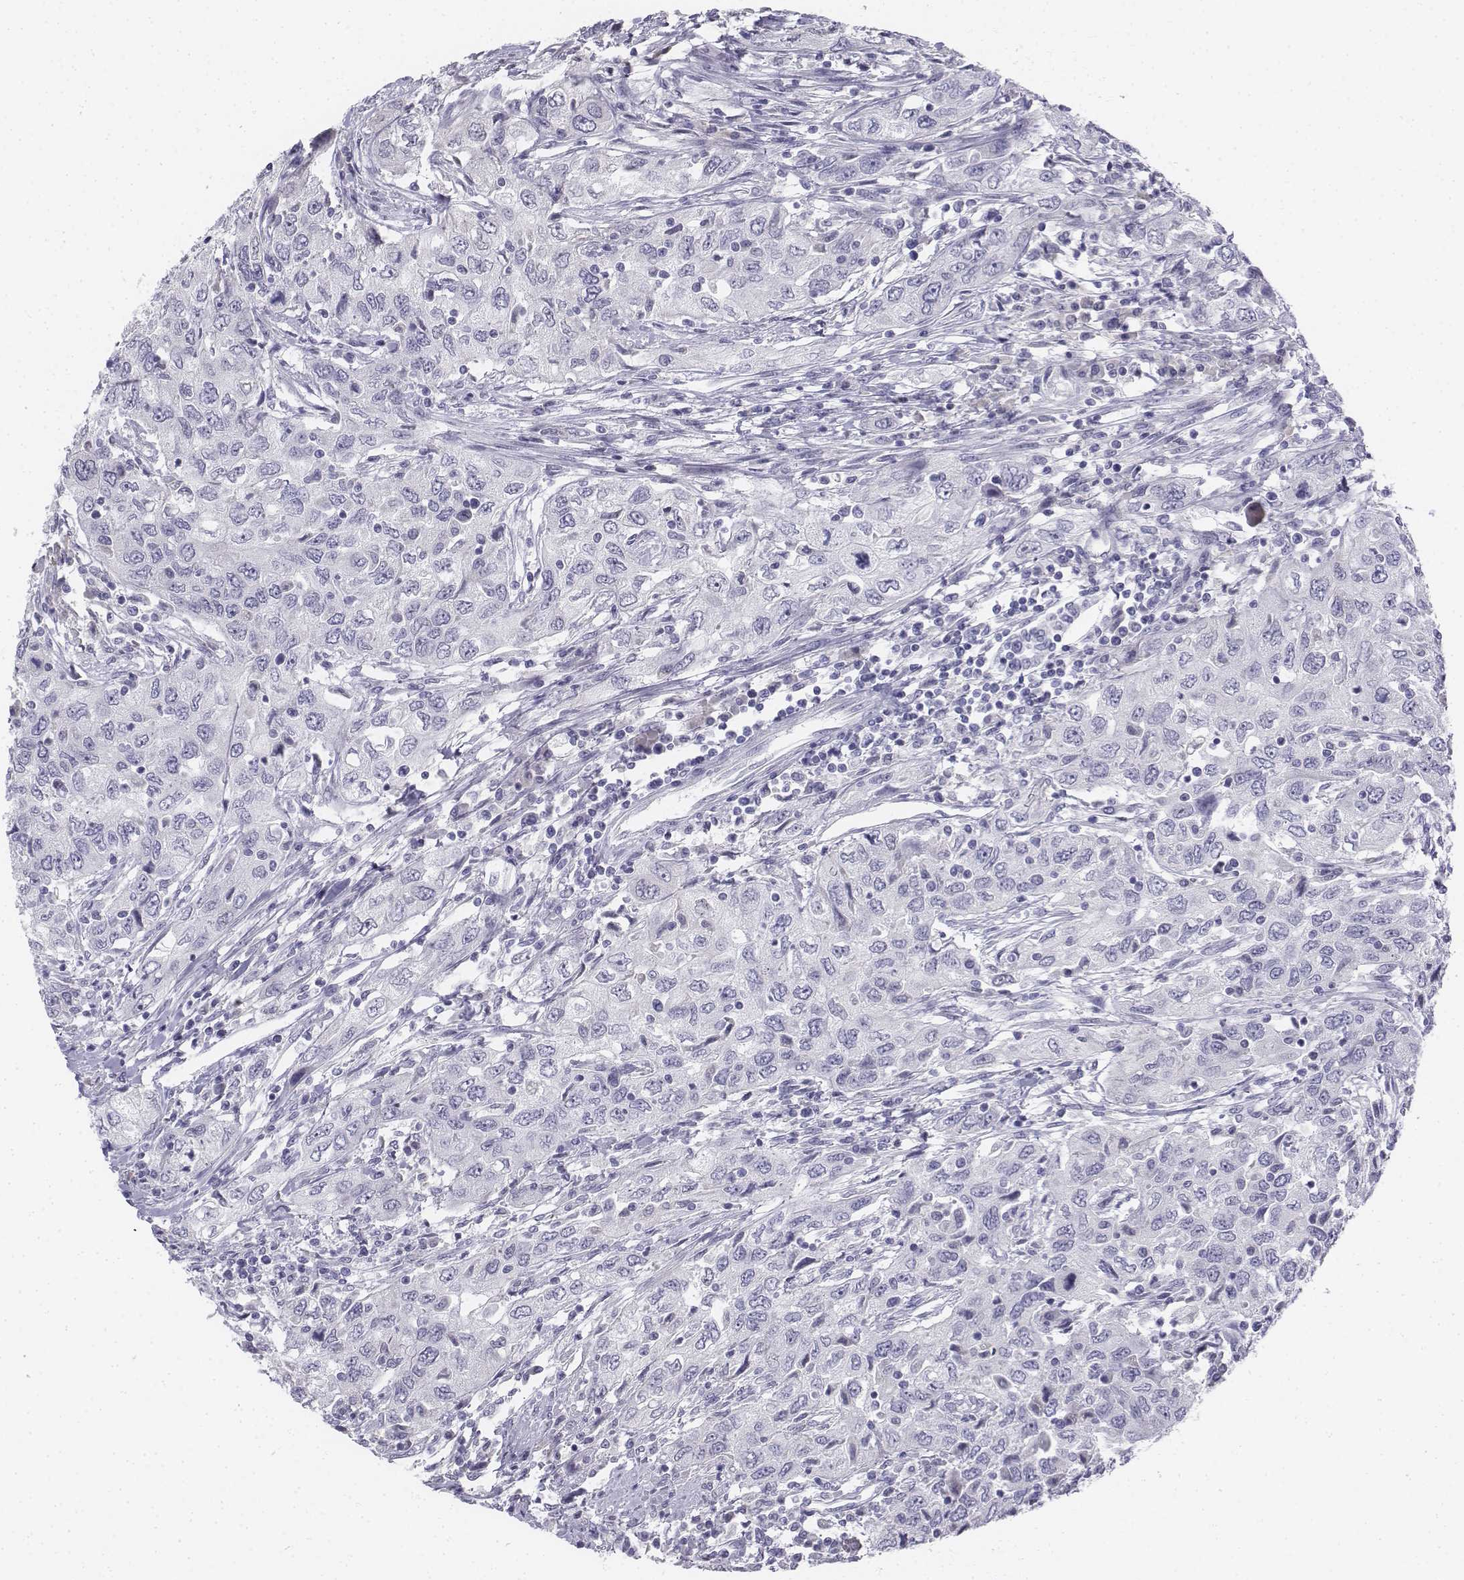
{"staining": {"intensity": "negative", "quantity": "none", "location": "none"}, "tissue": "urothelial cancer", "cell_type": "Tumor cells", "image_type": "cancer", "snomed": [{"axis": "morphology", "description": "Urothelial carcinoma, High grade"}, {"axis": "topography", "description": "Urinary bladder"}], "caption": "Tumor cells are negative for protein expression in human urothelial cancer. (Brightfield microscopy of DAB (3,3'-diaminobenzidine) immunohistochemistry (IHC) at high magnification).", "gene": "PENK", "patient": {"sex": "male", "age": 76}}